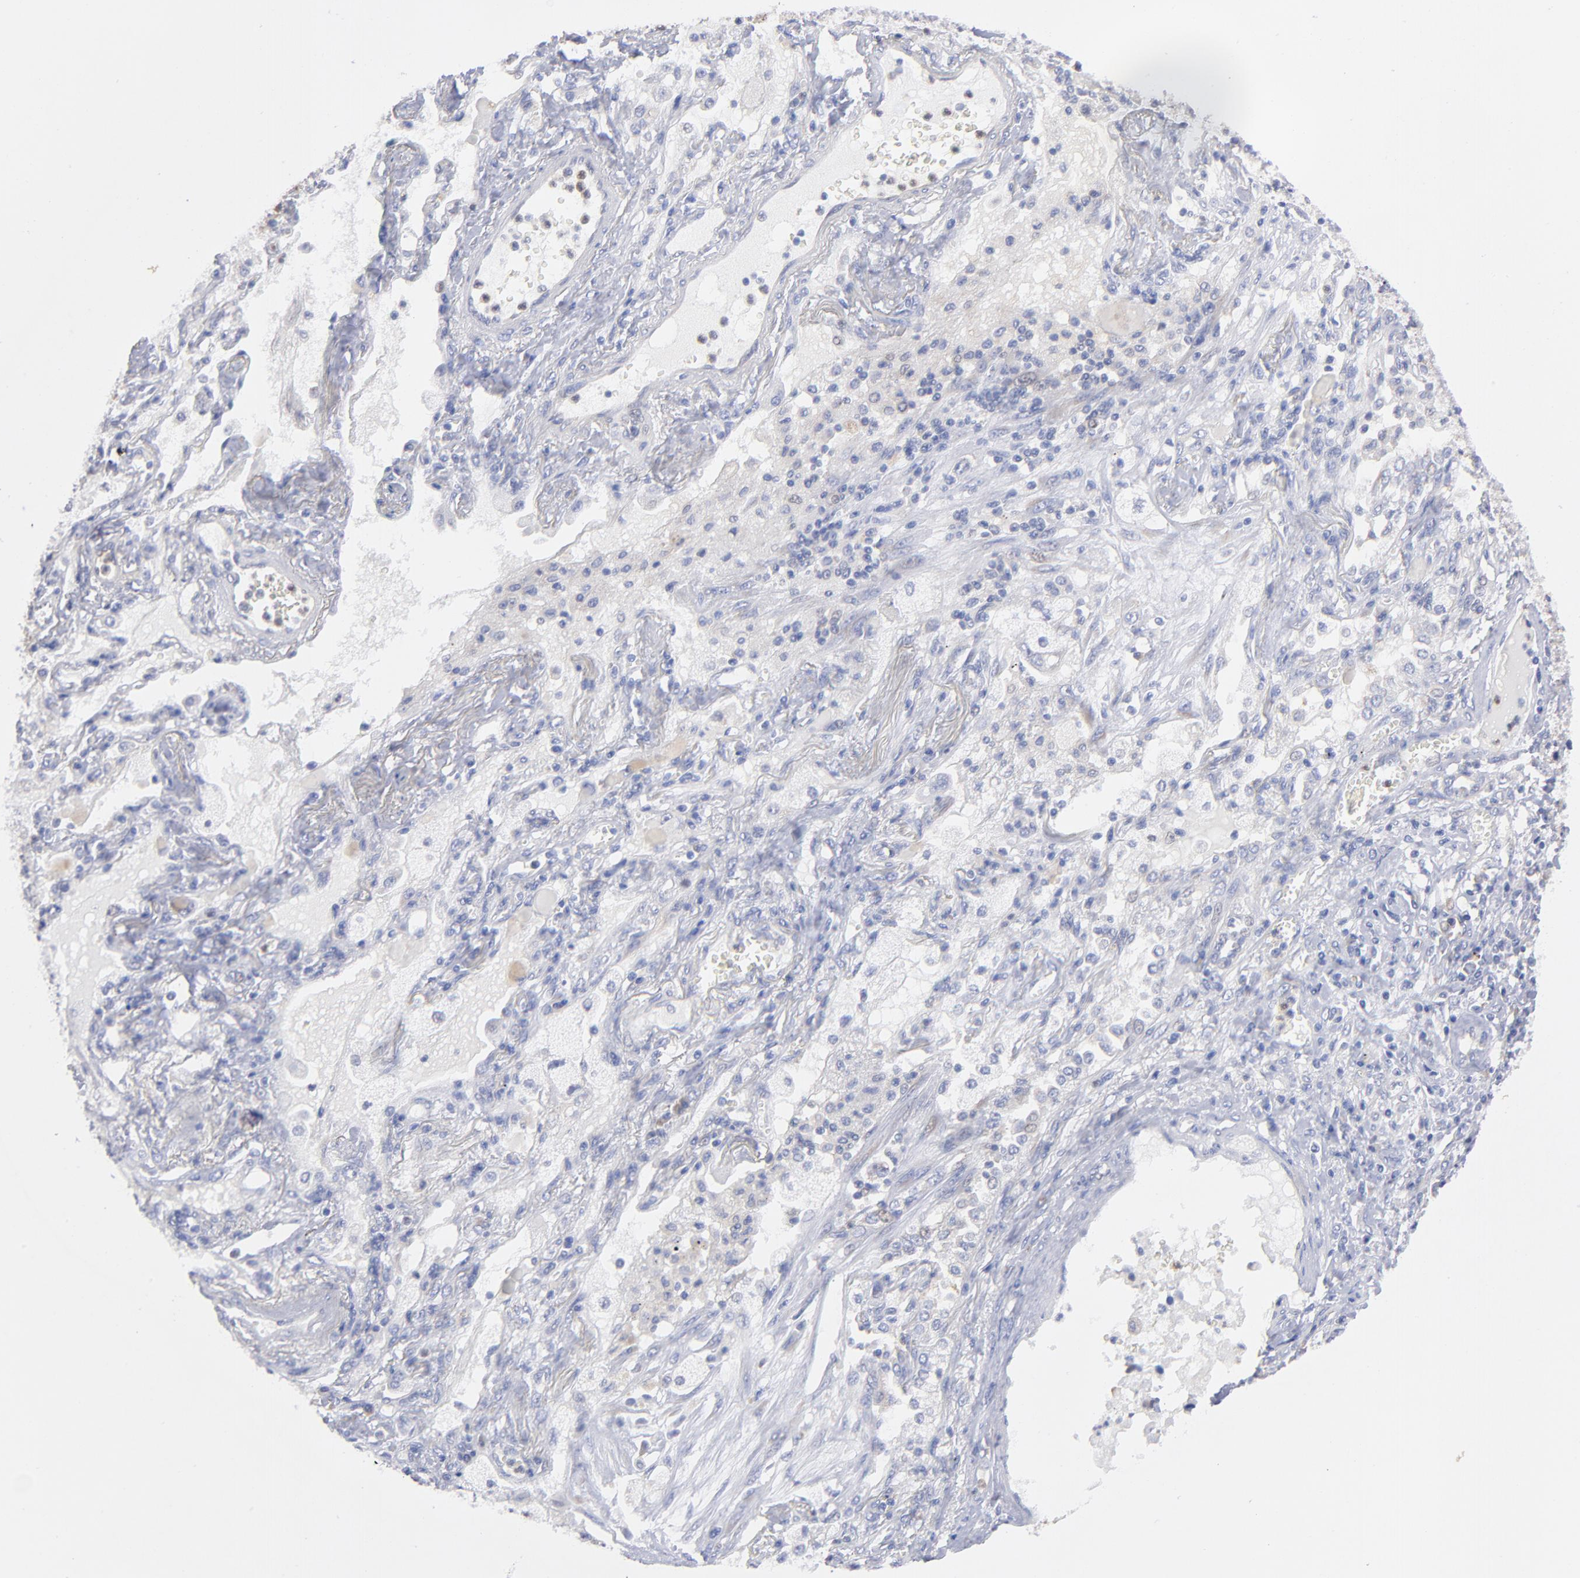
{"staining": {"intensity": "weak", "quantity": "<25%", "location": "cytoplasmic/membranous"}, "tissue": "lung cancer", "cell_type": "Tumor cells", "image_type": "cancer", "snomed": [{"axis": "morphology", "description": "Squamous cell carcinoma, NOS"}, {"axis": "topography", "description": "Lung"}], "caption": "A high-resolution histopathology image shows immunohistochemistry (IHC) staining of lung squamous cell carcinoma, which displays no significant expression in tumor cells. Nuclei are stained in blue.", "gene": "EIF2AK2", "patient": {"sex": "female", "age": 76}}